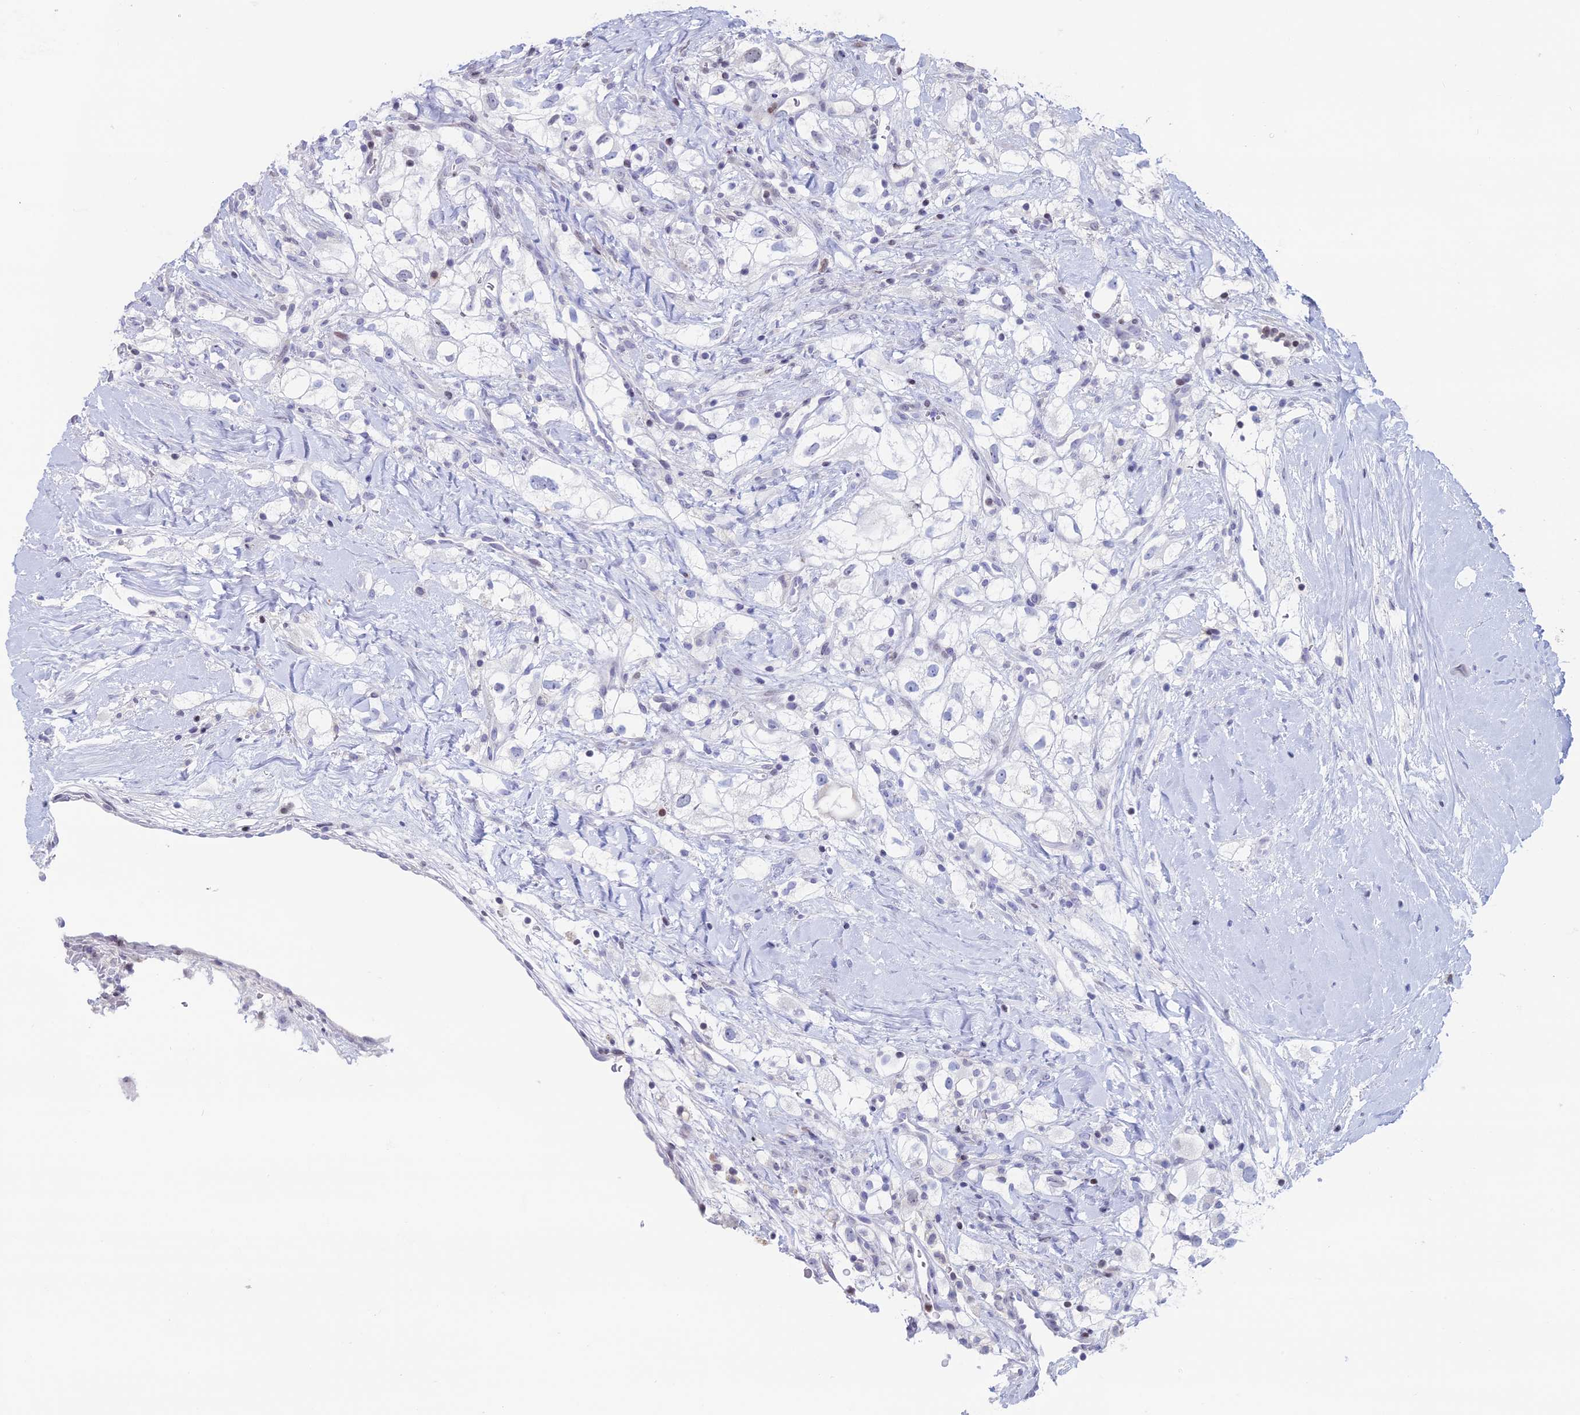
{"staining": {"intensity": "negative", "quantity": "none", "location": "none"}, "tissue": "renal cancer", "cell_type": "Tumor cells", "image_type": "cancer", "snomed": [{"axis": "morphology", "description": "Adenocarcinoma, NOS"}, {"axis": "topography", "description": "Kidney"}], "caption": "Image shows no protein expression in tumor cells of renal cancer tissue.", "gene": "CERS6", "patient": {"sex": "male", "age": 59}}